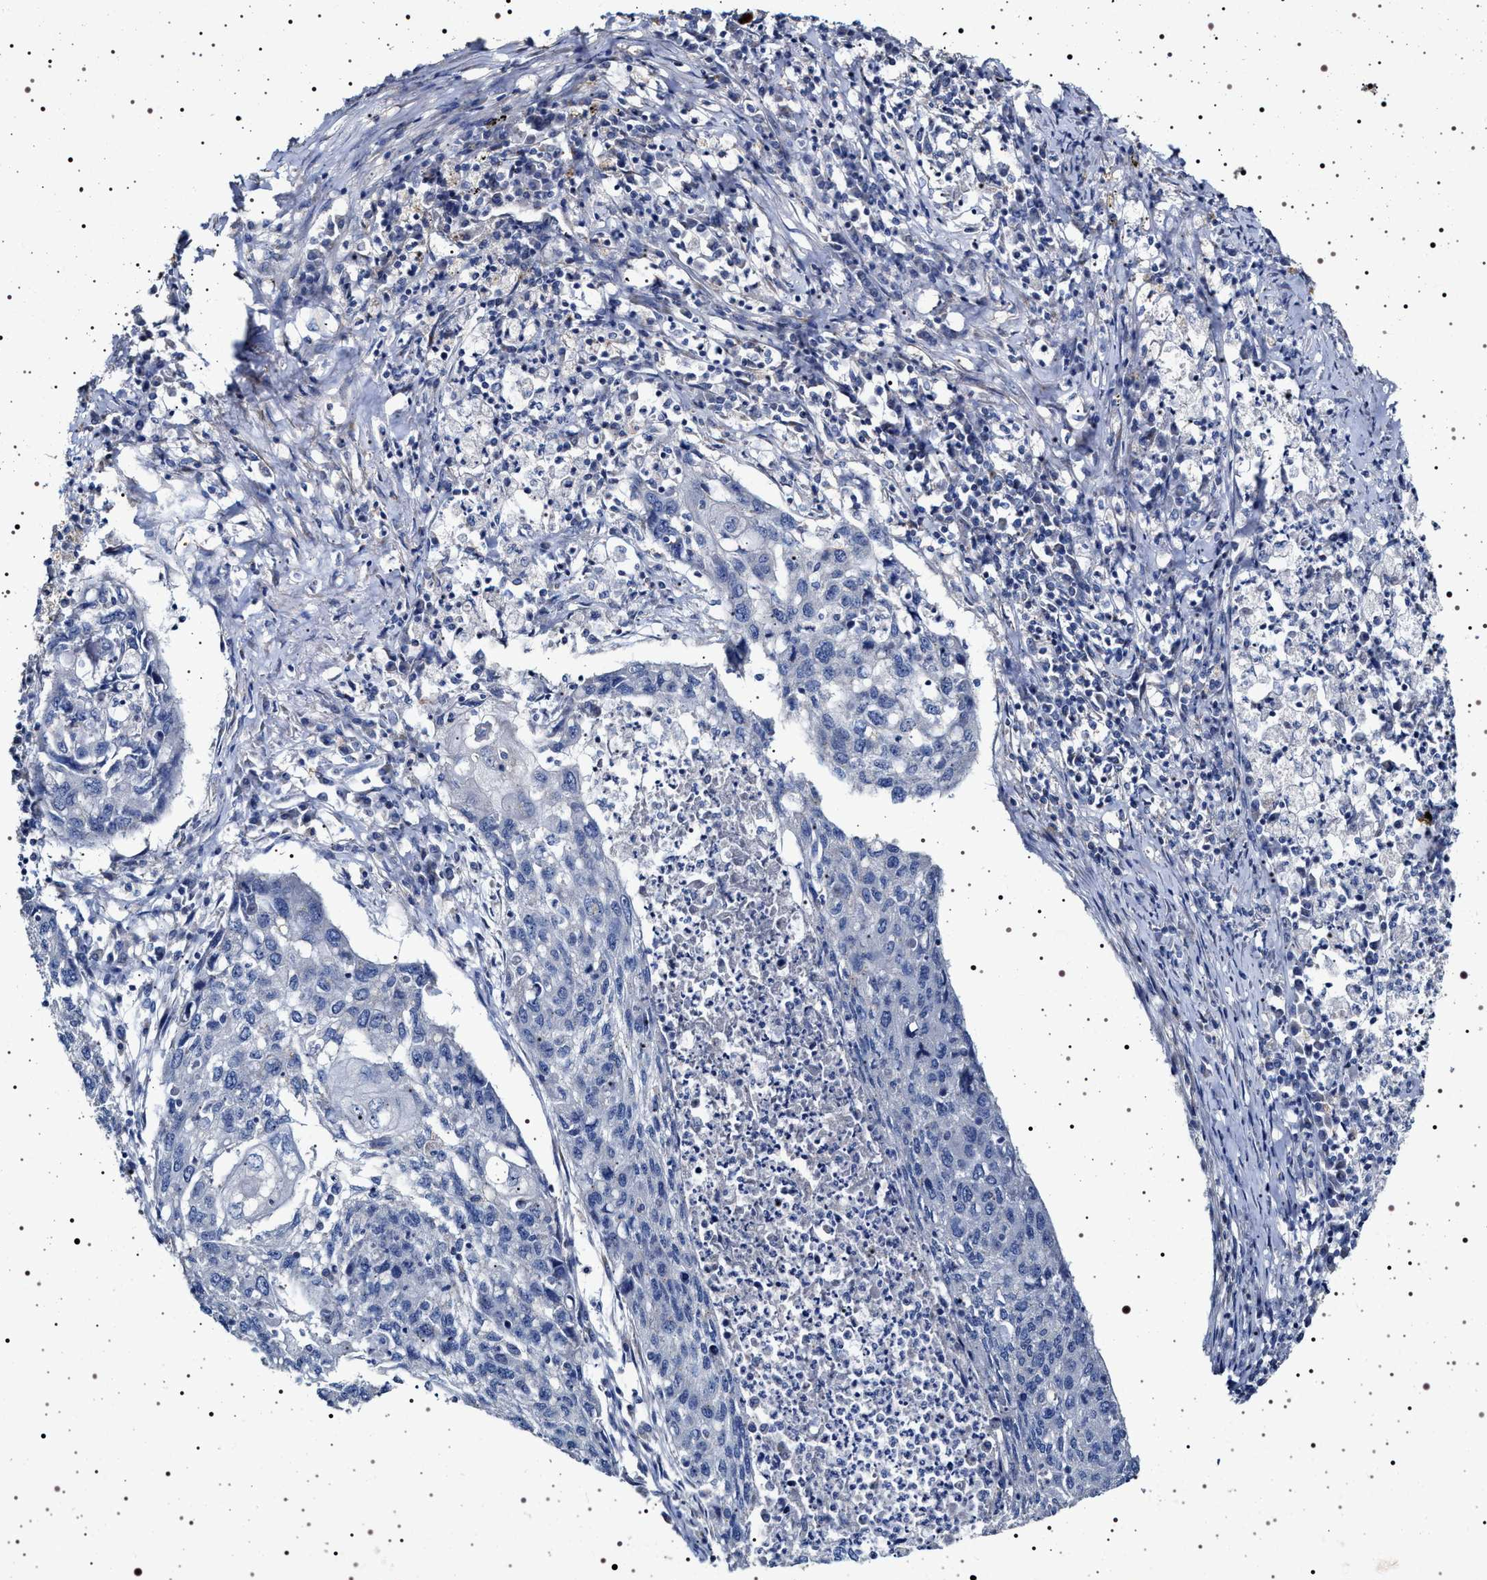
{"staining": {"intensity": "negative", "quantity": "none", "location": "none"}, "tissue": "lung cancer", "cell_type": "Tumor cells", "image_type": "cancer", "snomed": [{"axis": "morphology", "description": "Squamous cell carcinoma, NOS"}, {"axis": "topography", "description": "Lung"}], "caption": "Immunohistochemistry (IHC) of human lung squamous cell carcinoma shows no expression in tumor cells.", "gene": "NAALADL2", "patient": {"sex": "female", "age": 63}}